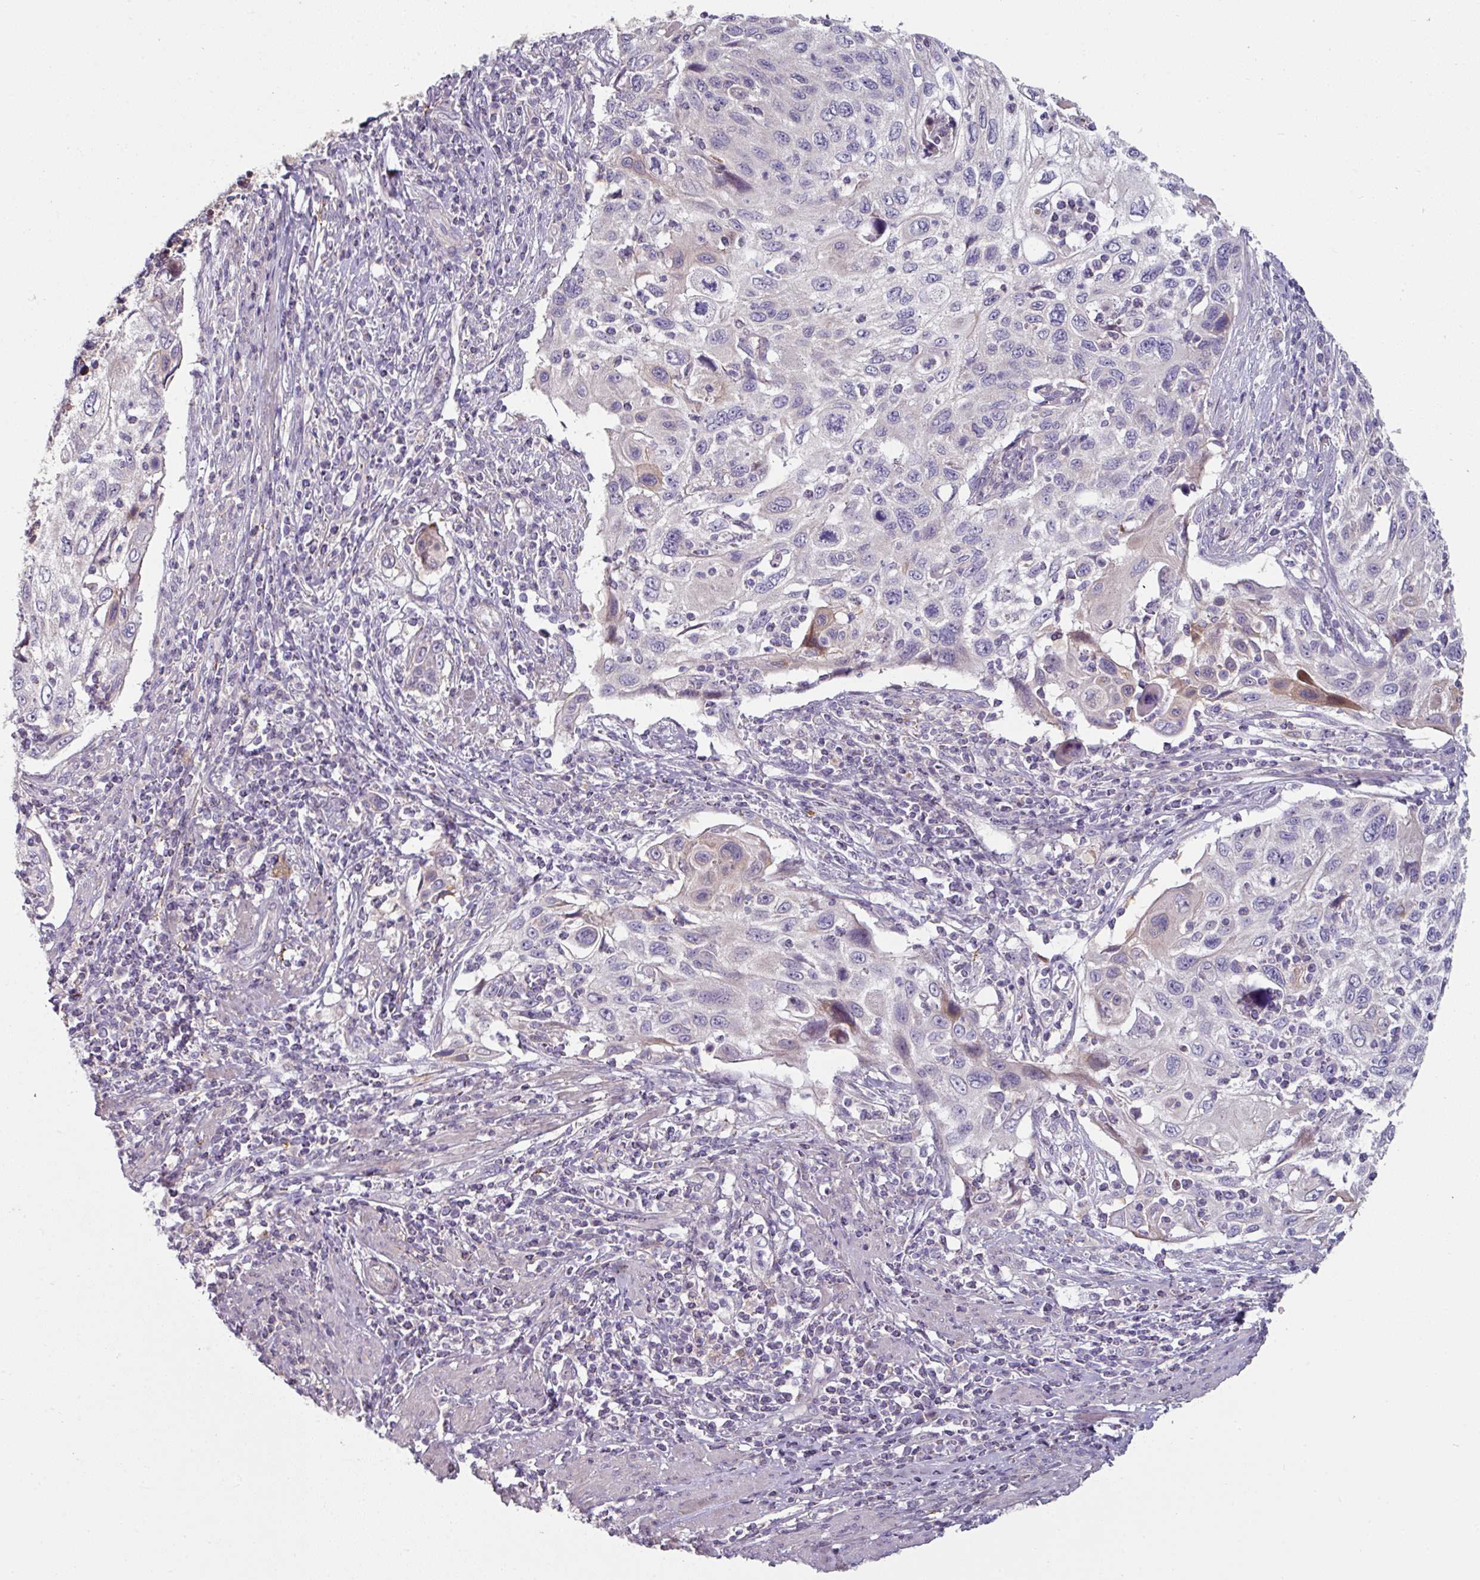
{"staining": {"intensity": "negative", "quantity": "none", "location": "none"}, "tissue": "cervical cancer", "cell_type": "Tumor cells", "image_type": "cancer", "snomed": [{"axis": "morphology", "description": "Squamous cell carcinoma, NOS"}, {"axis": "topography", "description": "Cervix"}], "caption": "The histopathology image reveals no staining of tumor cells in cervical squamous cell carcinoma.", "gene": "MTMR14", "patient": {"sex": "female", "age": 70}}